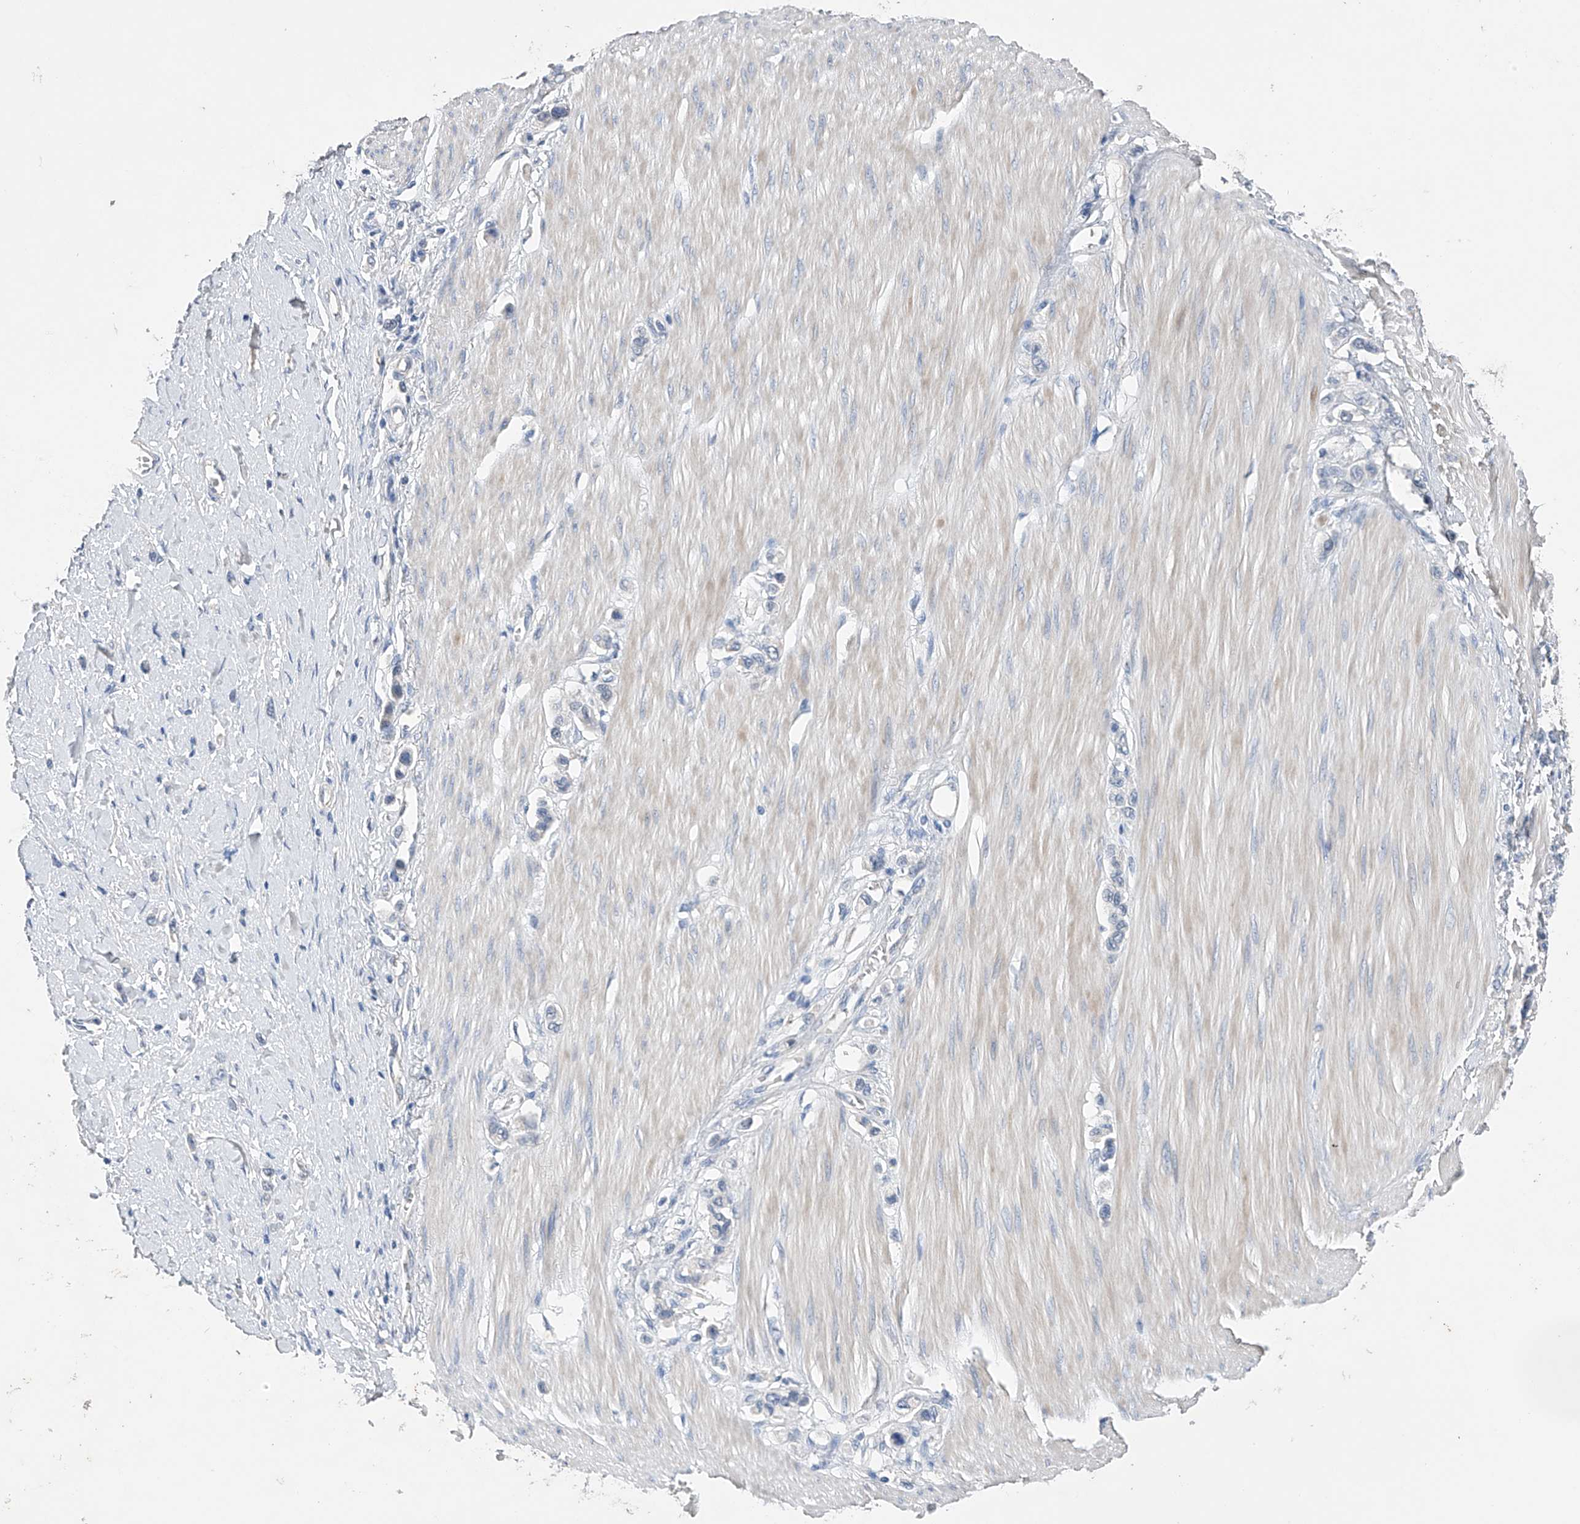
{"staining": {"intensity": "negative", "quantity": "none", "location": "none"}, "tissue": "stomach cancer", "cell_type": "Tumor cells", "image_type": "cancer", "snomed": [{"axis": "morphology", "description": "Adenocarcinoma, NOS"}, {"axis": "topography", "description": "Stomach"}], "caption": "The immunohistochemistry micrograph has no significant positivity in tumor cells of adenocarcinoma (stomach) tissue. (DAB IHC visualized using brightfield microscopy, high magnification).", "gene": "ADRA1A", "patient": {"sex": "female", "age": 65}}